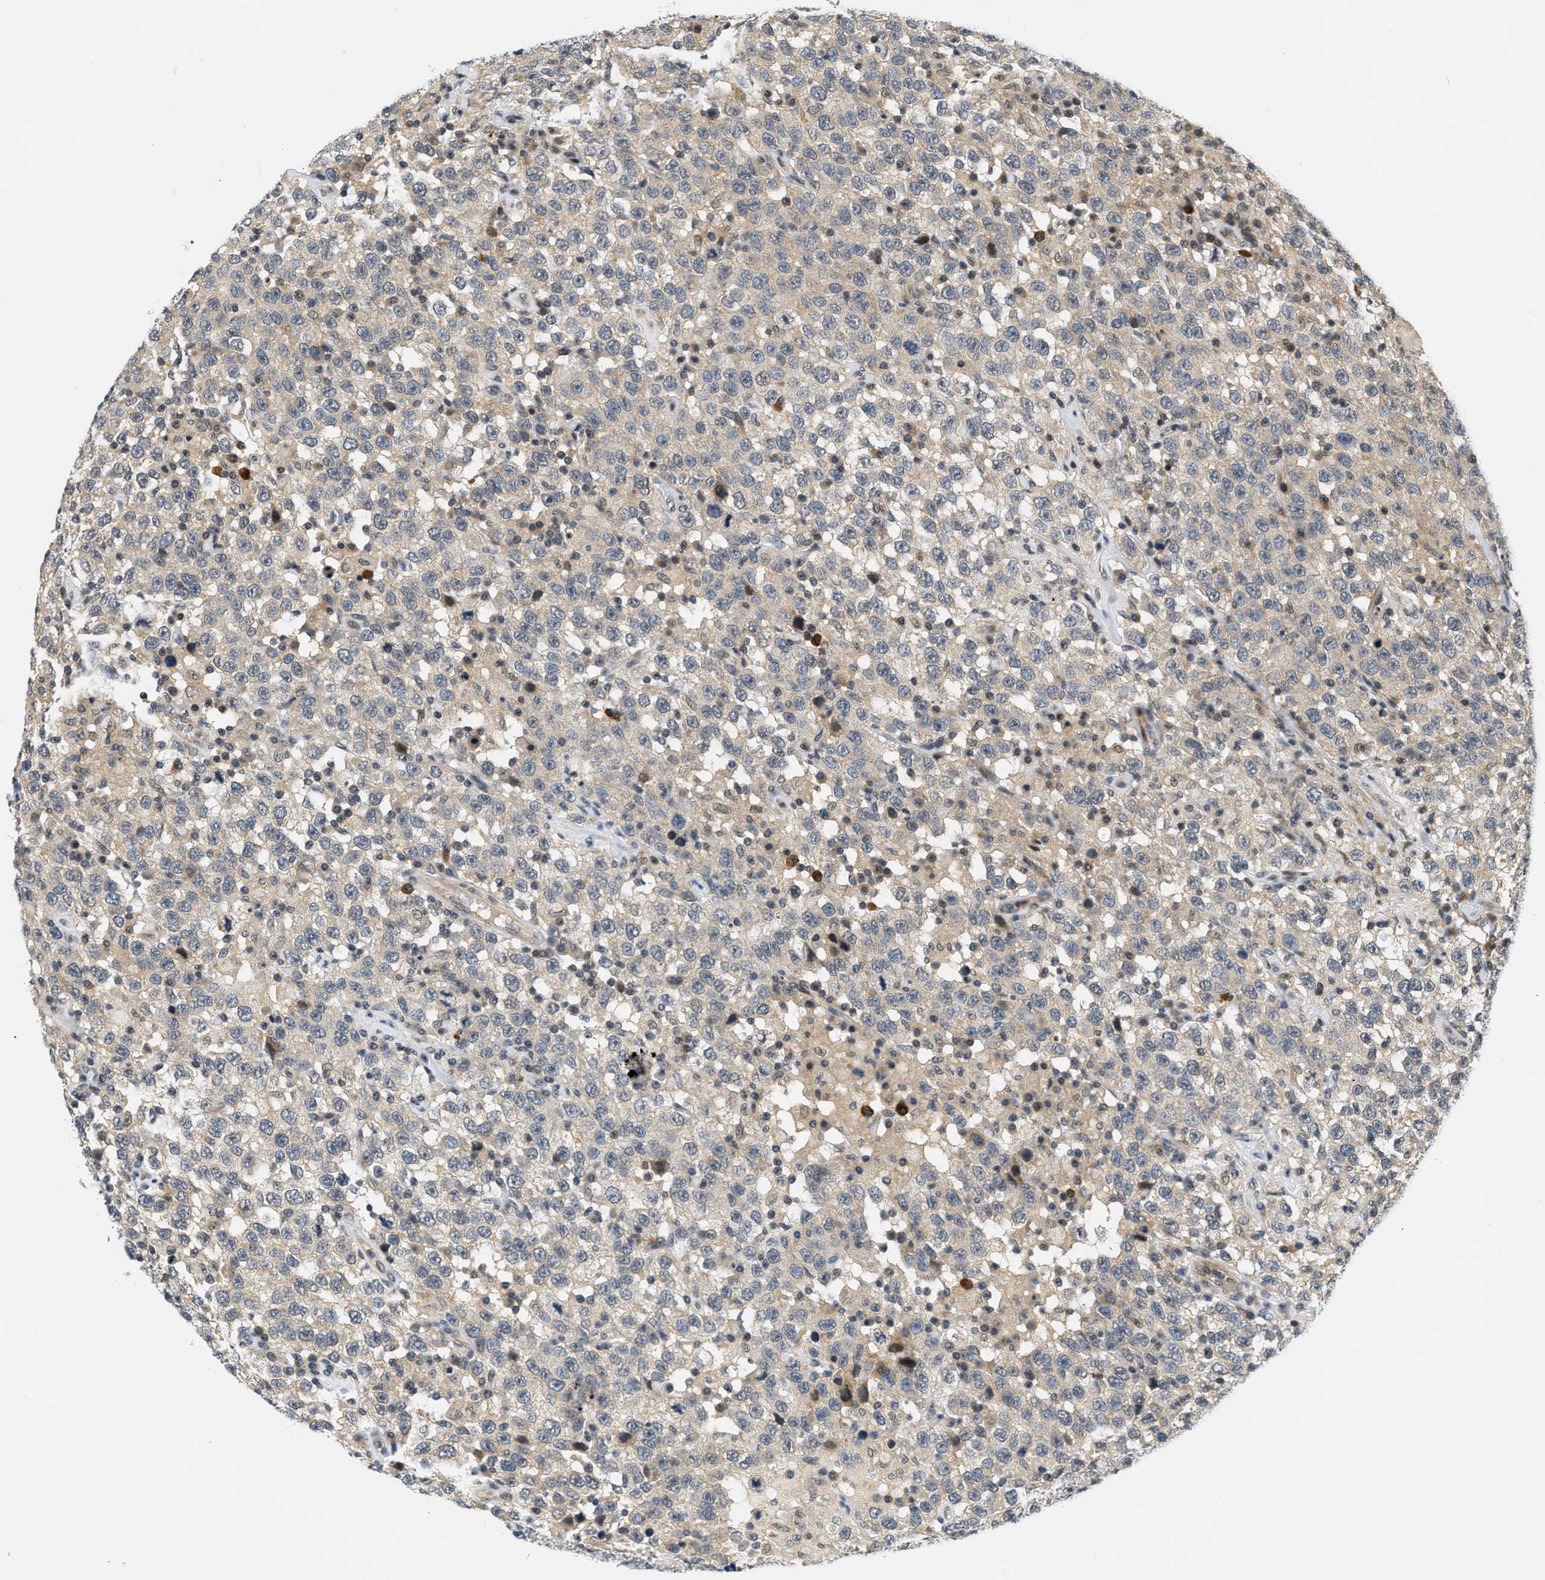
{"staining": {"intensity": "weak", "quantity": ">75%", "location": "cytoplasmic/membranous"}, "tissue": "testis cancer", "cell_type": "Tumor cells", "image_type": "cancer", "snomed": [{"axis": "morphology", "description": "Seminoma, NOS"}, {"axis": "topography", "description": "Testis"}], "caption": "Weak cytoplasmic/membranous protein staining is appreciated in about >75% of tumor cells in seminoma (testis).", "gene": "KMT2A", "patient": {"sex": "male", "age": 41}}